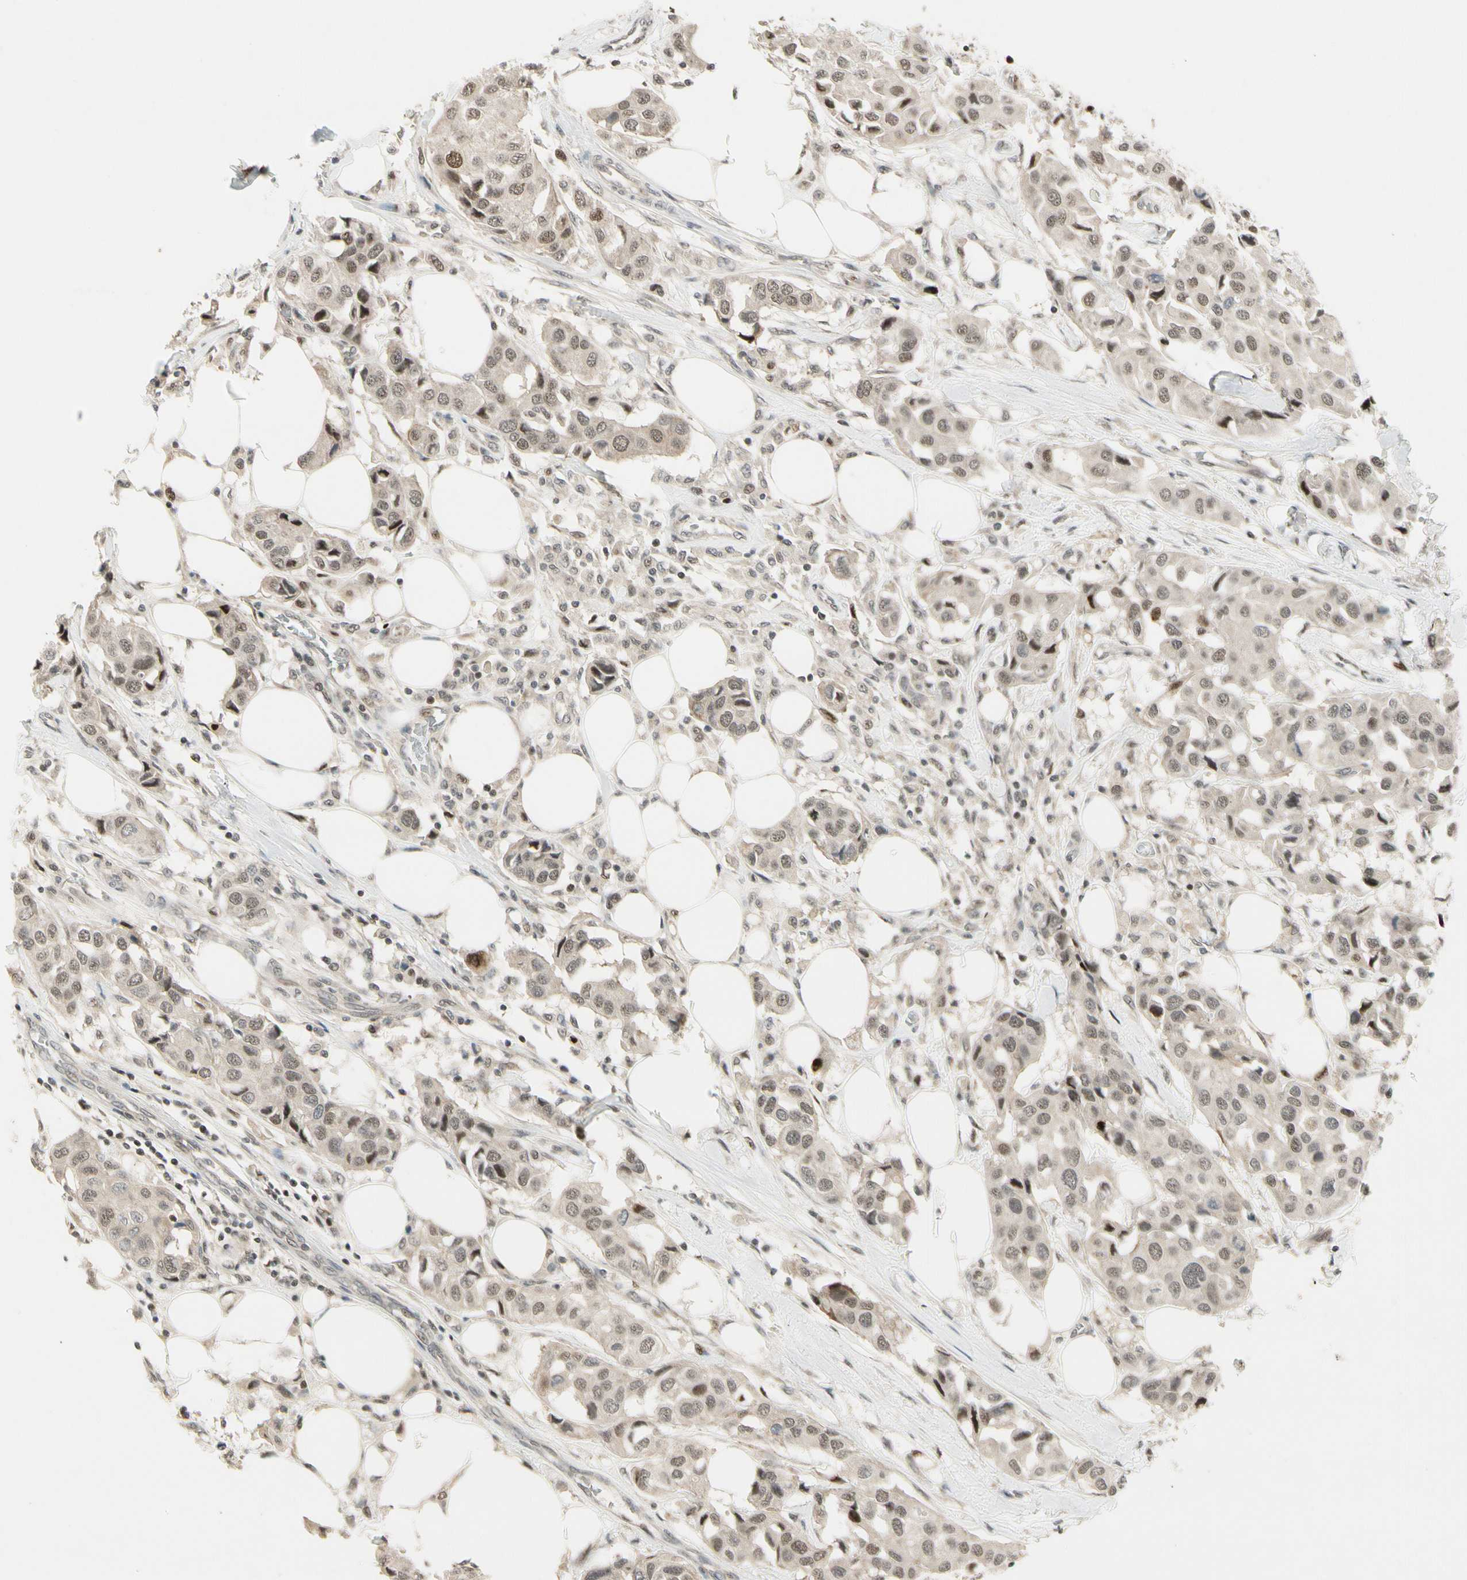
{"staining": {"intensity": "moderate", "quantity": "25%-75%", "location": "nuclear"}, "tissue": "breast cancer", "cell_type": "Tumor cells", "image_type": "cancer", "snomed": [{"axis": "morphology", "description": "Duct carcinoma"}, {"axis": "topography", "description": "Breast"}], "caption": "A medium amount of moderate nuclear staining is identified in about 25%-75% of tumor cells in breast intraductal carcinoma tissue.", "gene": "CDK11A", "patient": {"sex": "female", "age": 80}}